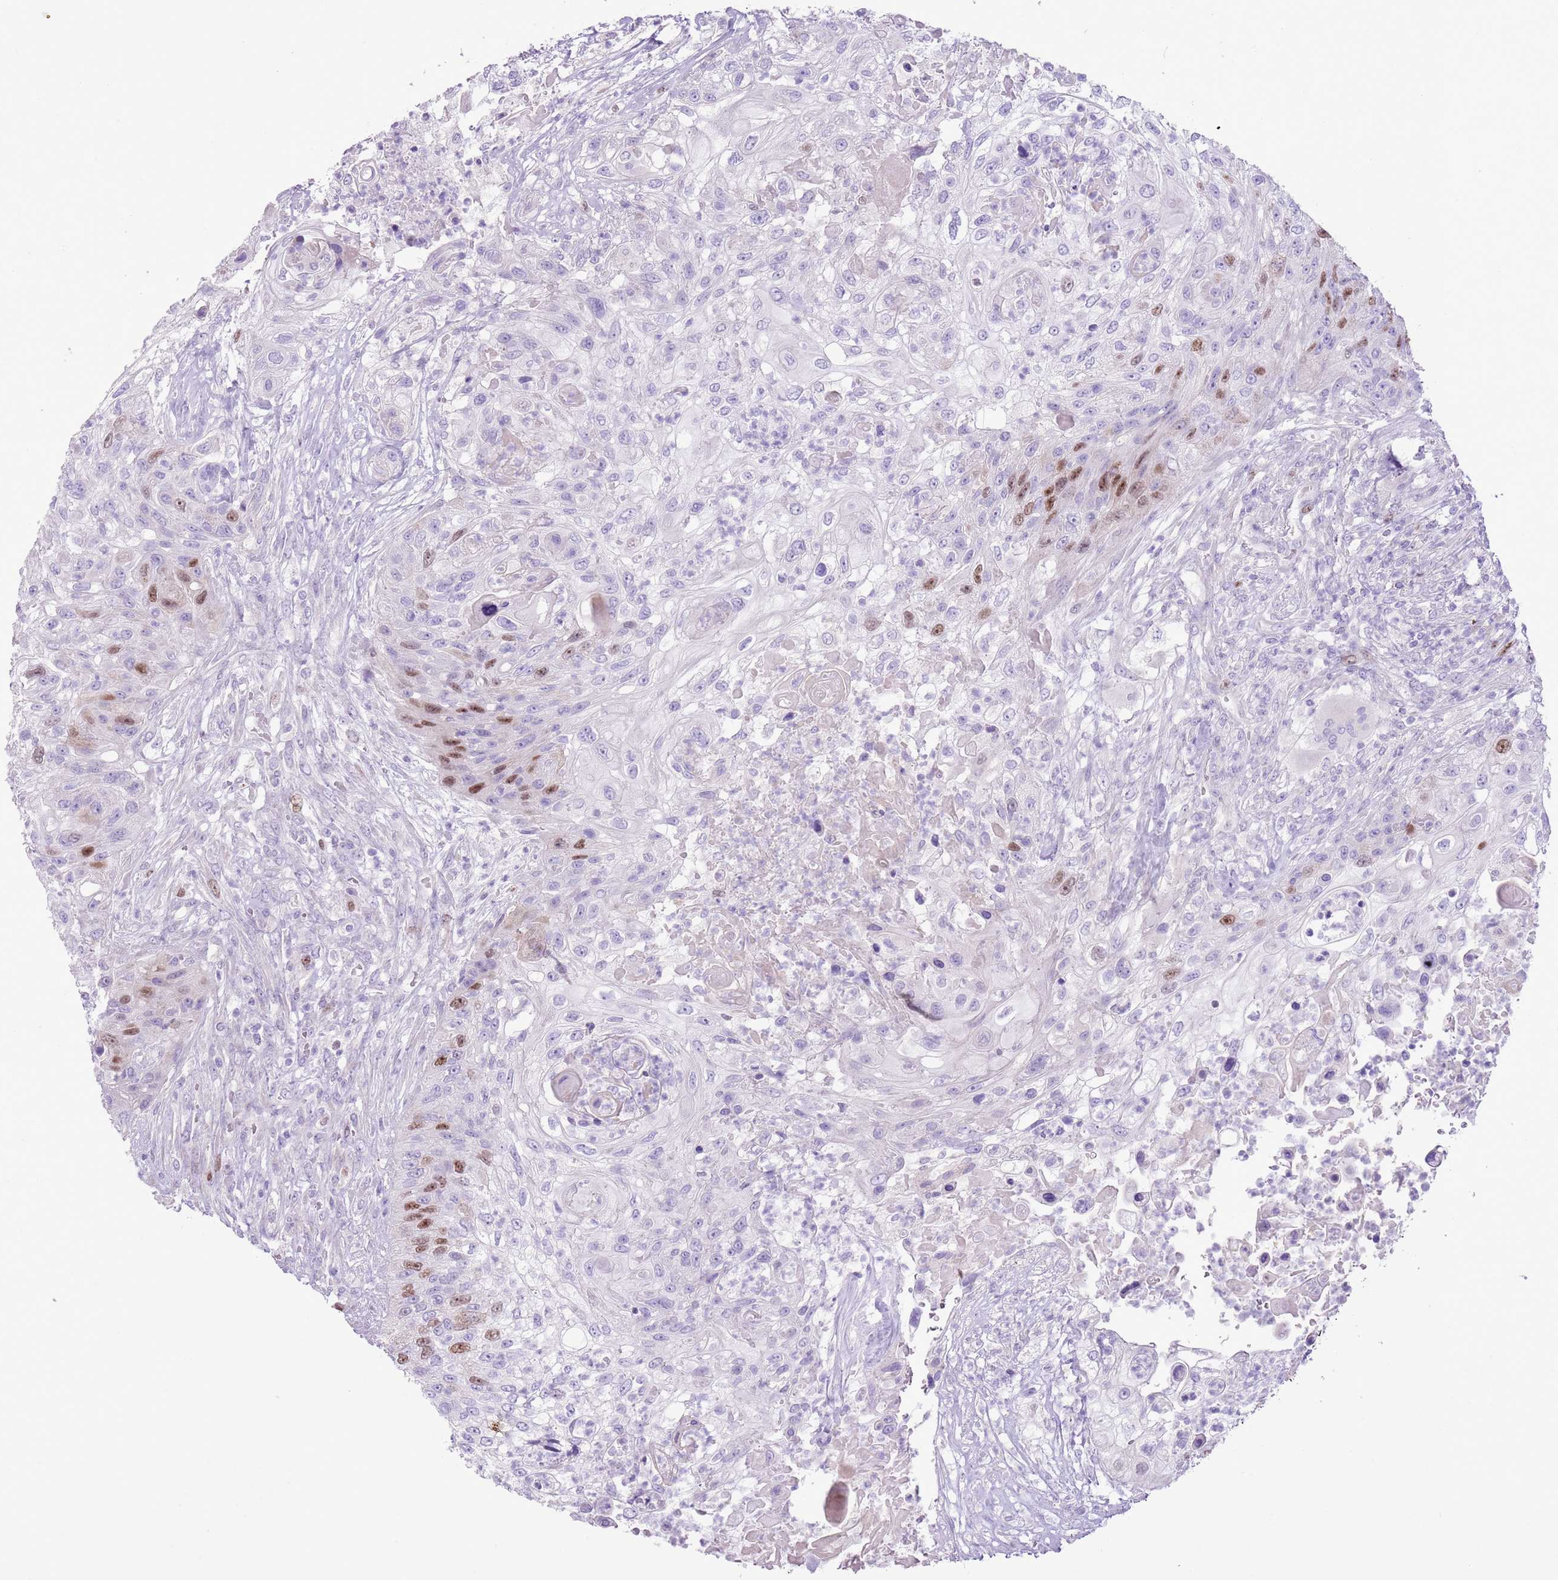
{"staining": {"intensity": "moderate", "quantity": "<25%", "location": "nuclear"}, "tissue": "urothelial cancer", "cell_type": "Tumor cells", "image_type": "cancer", "snomed": [{"axis": "morphology", "description": "Urothelial carcinoma, High grade"}, {"axis": "topography", "description": "Urinary bladder"}], "caption": "Urothelial cancer tissue reveals moderate nuclear positivity in approximately <25% of tumor cells", "gene": "GMNN", "patient": {"sex": "female", "age": 60}}